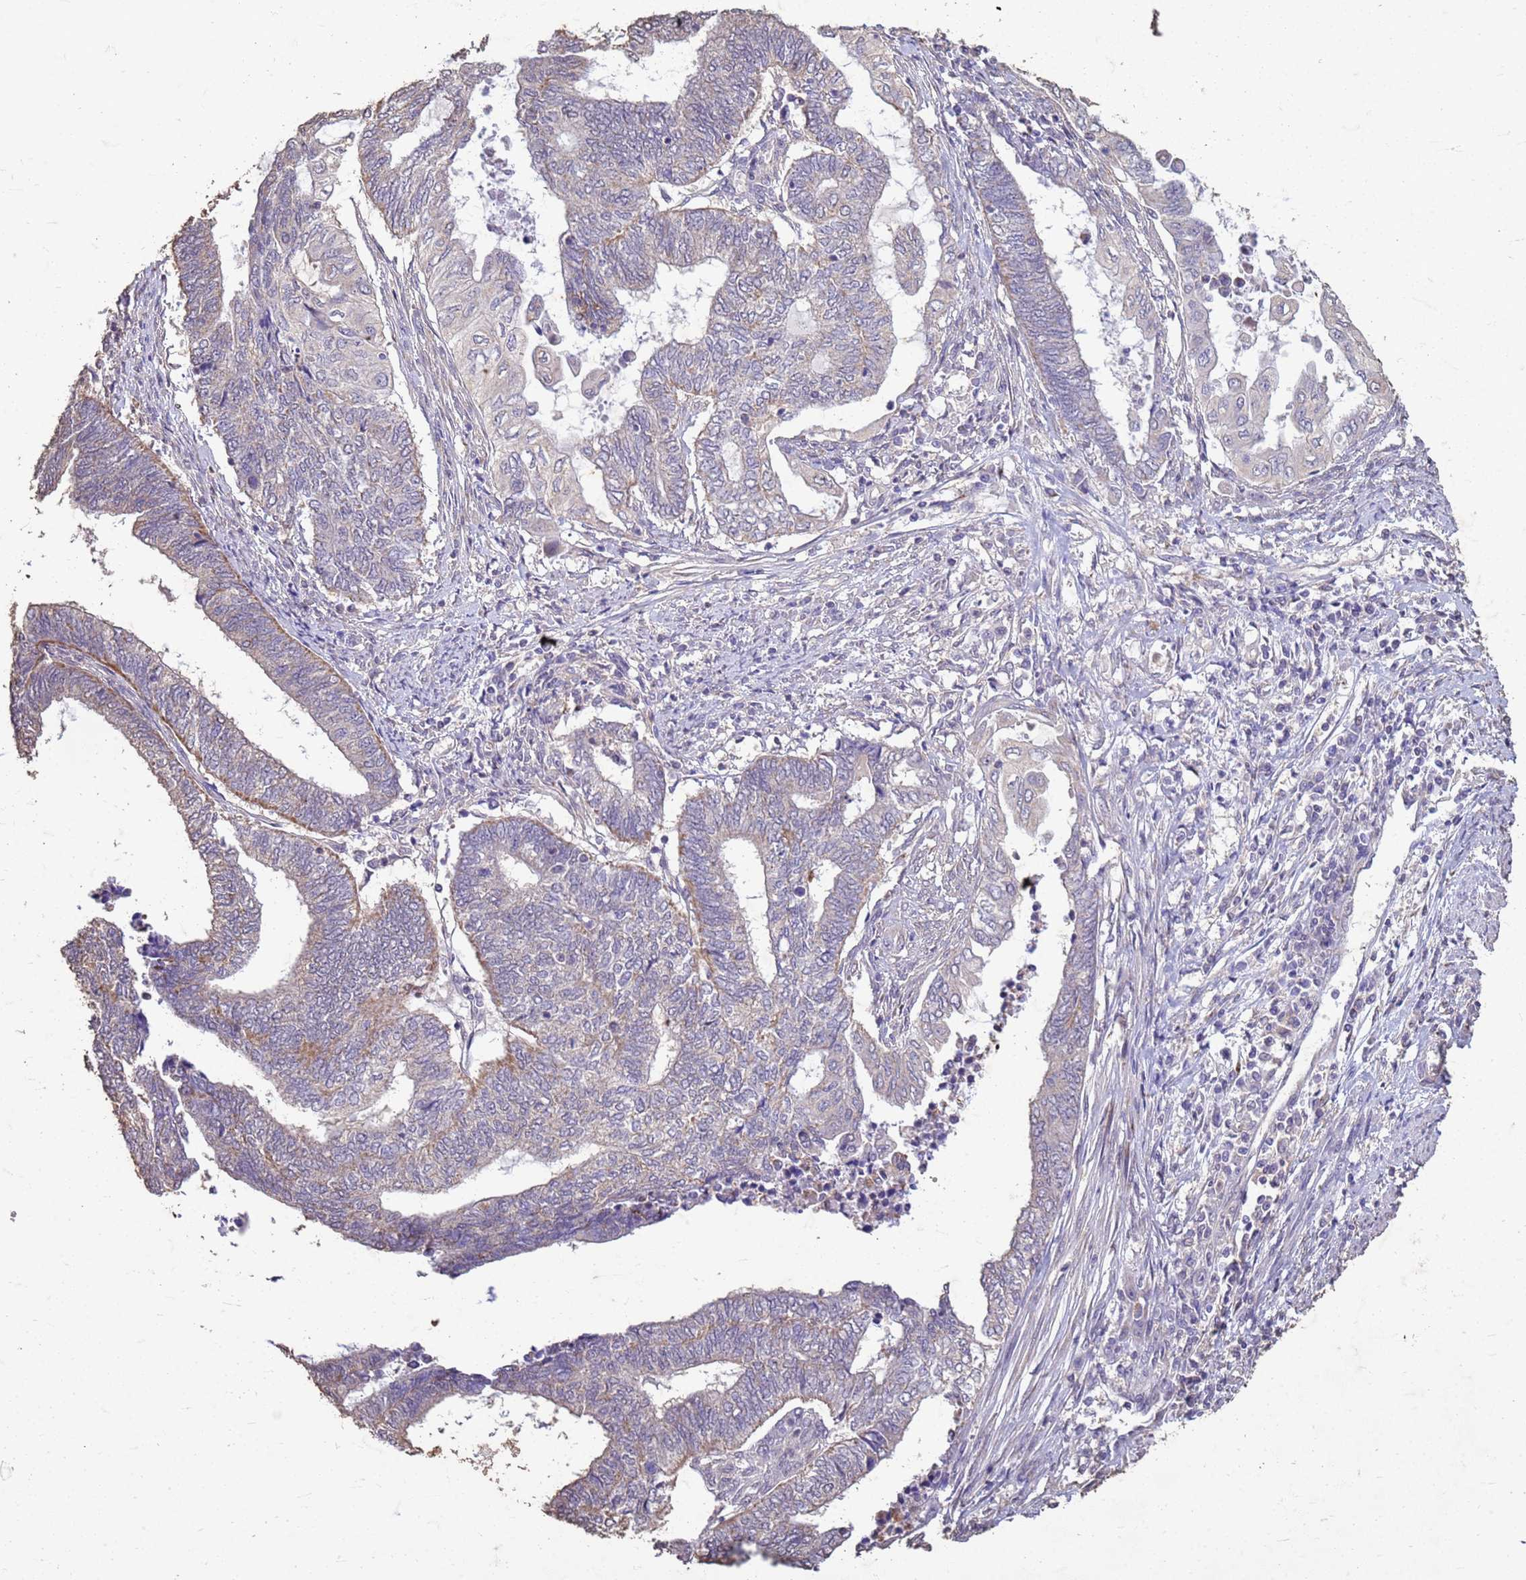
{"staining": {"intensity": "weak", "quantity": "25%-75%", "location": "cytoplasmic/membranous"}, "tissue": "endometrial cancer", "cell_type": "Tumor cells", "image_type": "cancer", "snomed": [{"axis": "morphology", "description": "Adenocarcinoma, NOS"}, {"axis": "topography", "description": "Uterus"}, {"axis": "topography", "description": "Endometrium"}], "caption": "DAB immunohistochemical staining of endometrial cancer reveals weak cytoplasmic/membranous protein positivity in about 25%-75% of tumor cells.", "gene": "SLC25A15", "patient": {"sex": "female", "age": 70}}